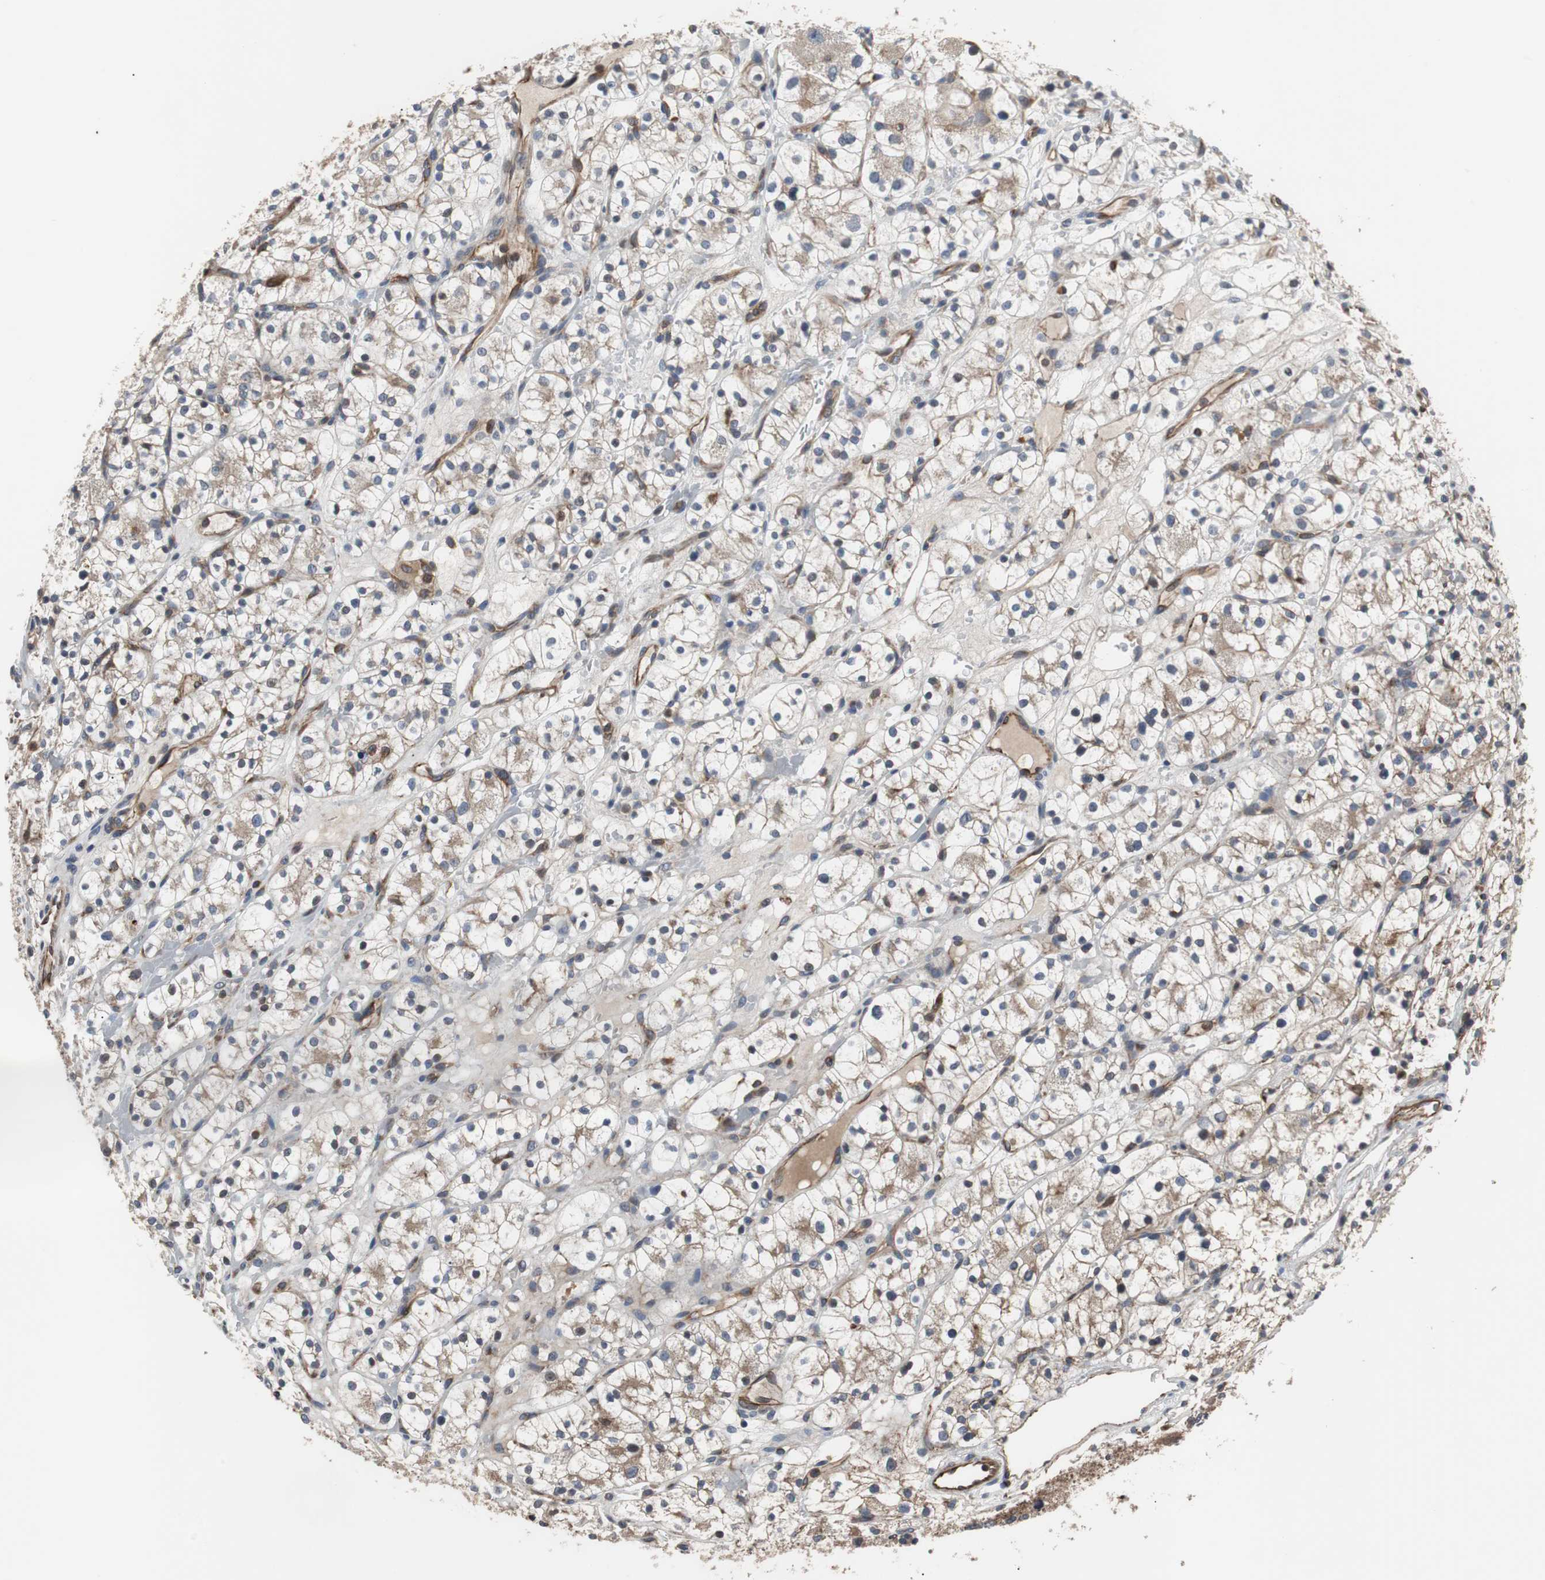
{"staining": {"intensity": "weak", "quantity": "<25%", "location": "cytoplasmic/membranous"}, "tissue": "renal cancer", "cell_type": "Tumor cells", "image_type": "cancer", "snomed": [{"axis": "morphology", "description": "Adenocarcinoma, NOS"}, {"axis": "topography", "description": "Kidney"}], "caption": "High magnification brightfield microscopy of renal adenocarcinoma stained with DAB (brown) and counterstained with hematoxylin (blue): tumor cells show no significant expression.", "gene": "ACTR3", "patient": {"sex": "female", "age": 60}}